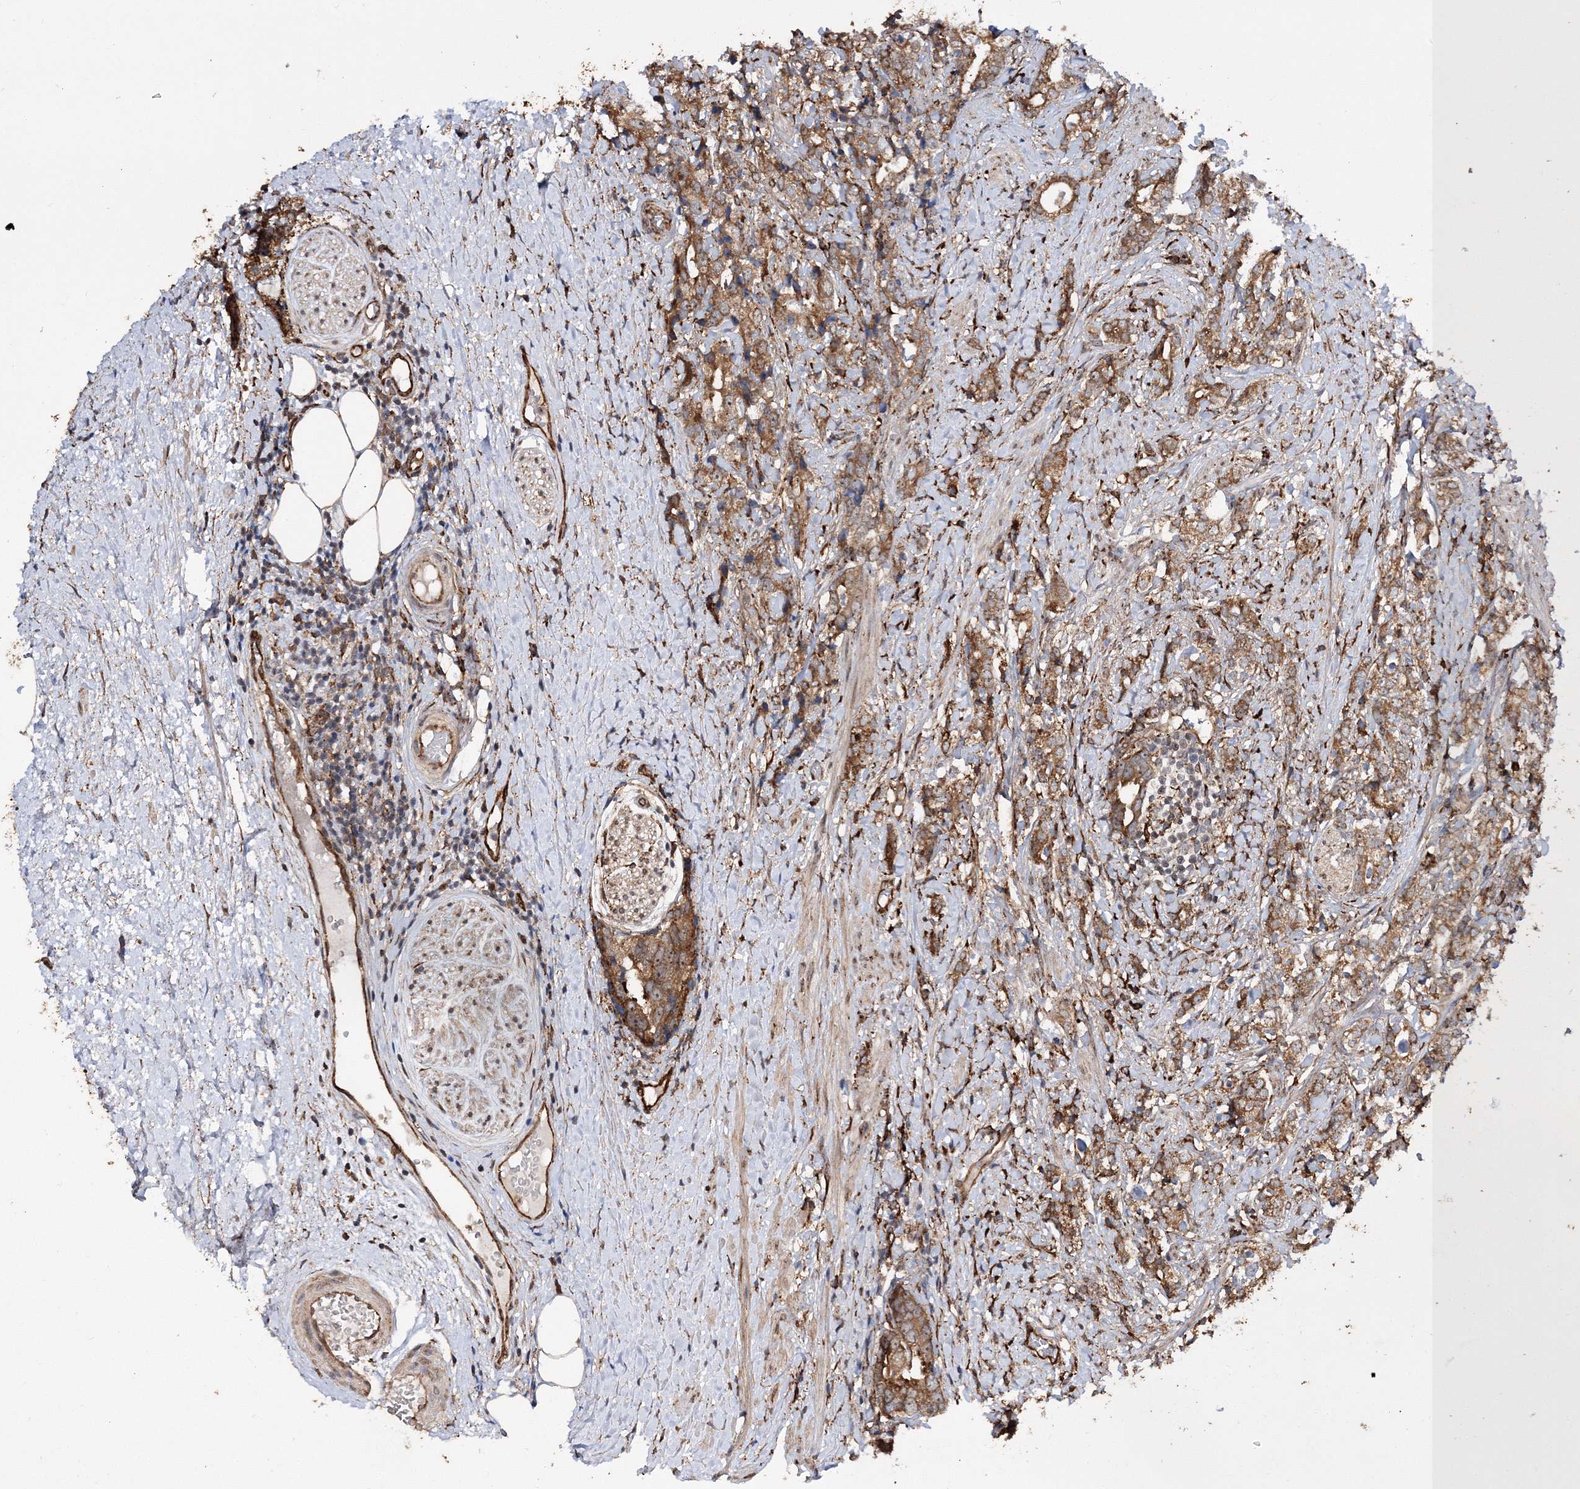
{"staining": {"intensity": "strong", "quantity": ">75%", "location": "cytoplasmic/membranous"}, "tissue": "prostate cancer", "cell_type": "Tumor cells", "image_type": "cancer", "snomed": [{"axis": "morphology", "description": "Adenocarcinoma, High grade"}, {"axis": "topography", "description": "Prostate"}], "caption": "DAB (3,3'-diaminobenzidine) immunohistochemical staining of human high-grade adenocarcinoma (prostate) demonstrates strong cytoplasmic/membranous protein expression in about >75% of tumor cells. Ihc stains the protein of interest in brown and the nuclei are stained blue.", "gene": "SCRN3", "patient": {"sex": "male", "age": 69}}